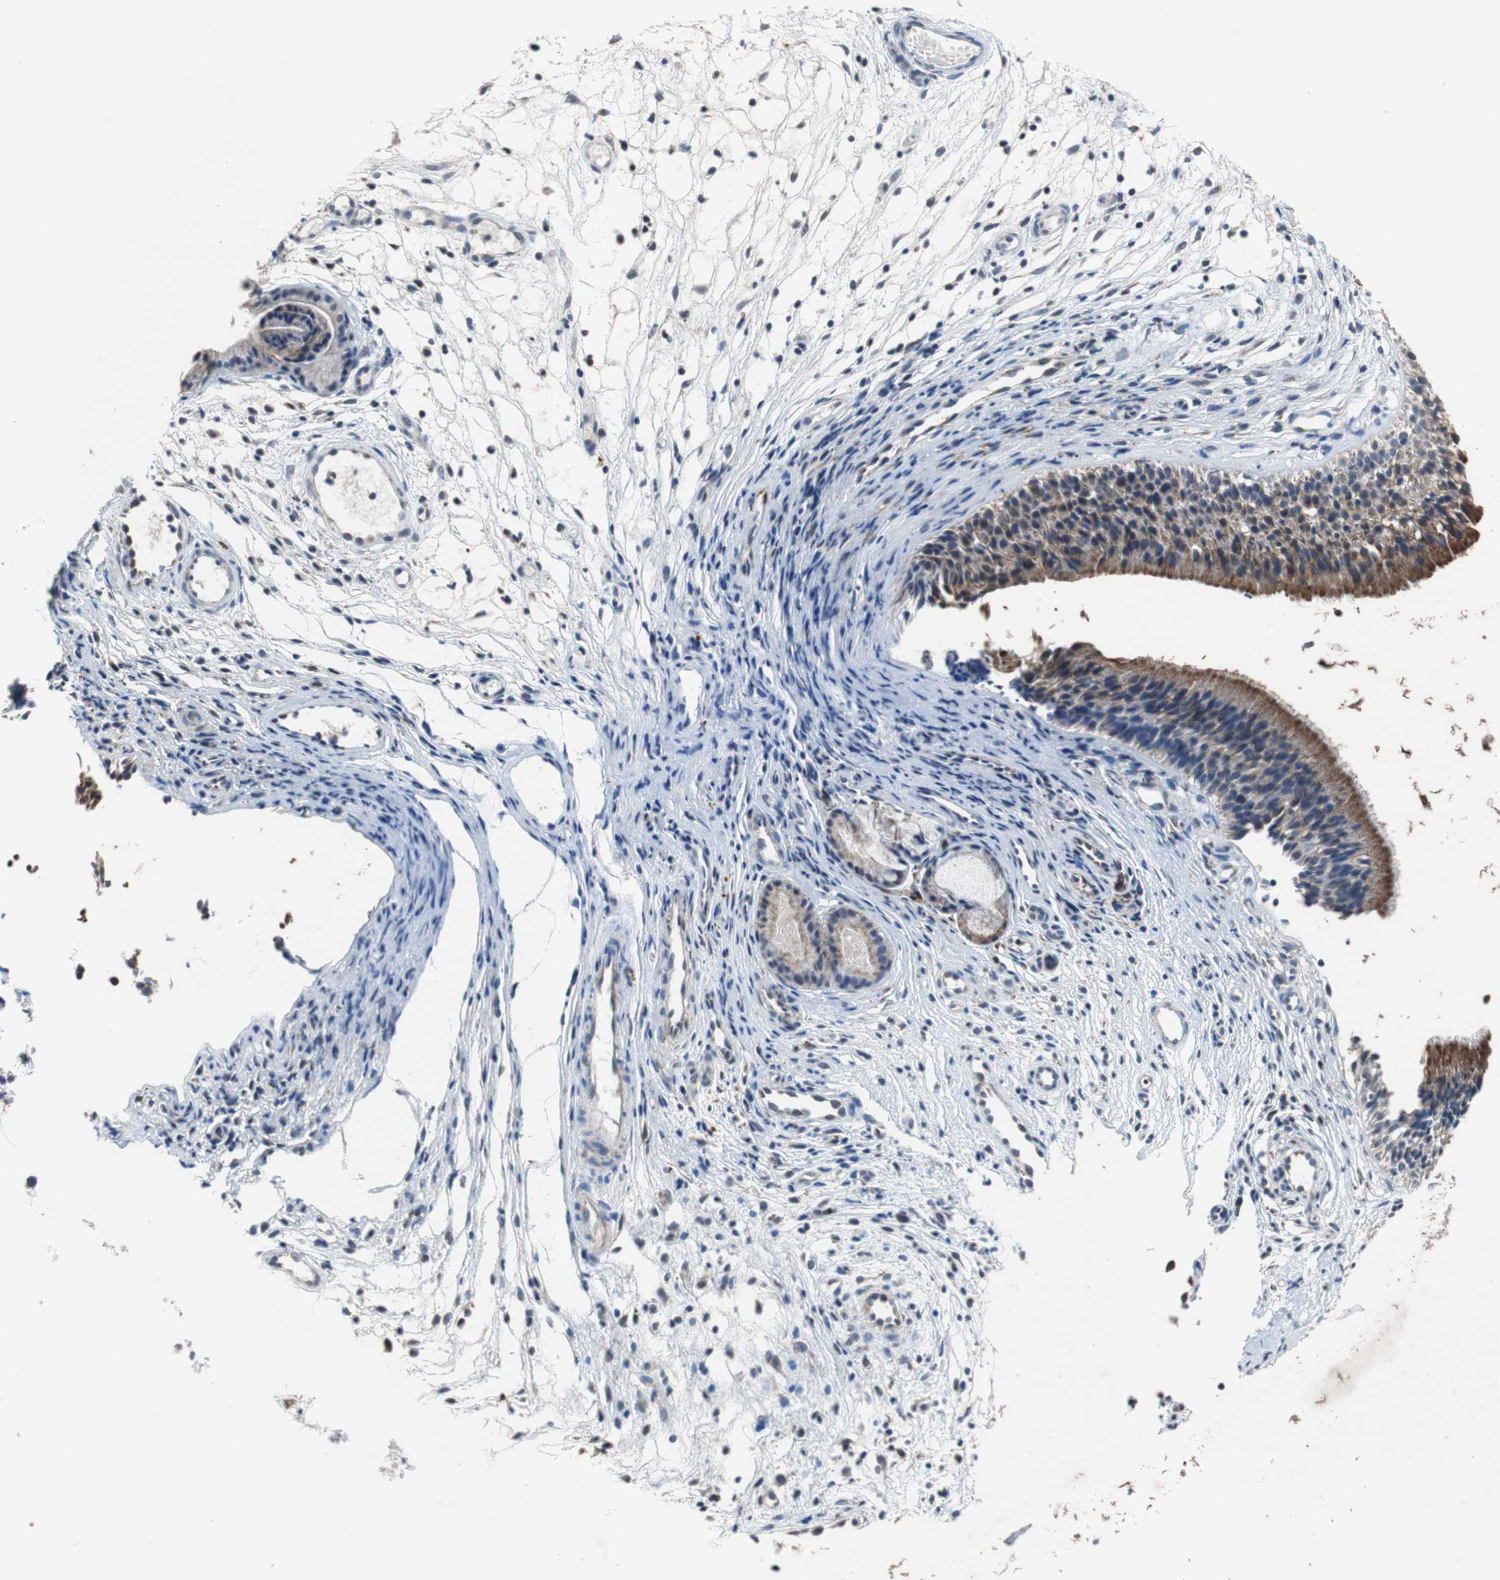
{"staining": {"intensity": "strong", "quantity": ">75%", "location": "cytoplasmic/membranous"}, "tissue": "nasopharynx", "cell_type": "Respiratory epithelial cells", "image_type": "normal", "snomed": [{"axis": "morphology", "description": "Normal tissue, NOS"}, {"axis": "topography", "description": "Nasopharynx"}], "caption": "Protein staining of normal nasopharynx shows strong cytoplasmic/membranous staining in approximately >75% of respiratory epithelial cells.", "gene": "PITRM1", "patient": {"sex": "female", "age": 54}}